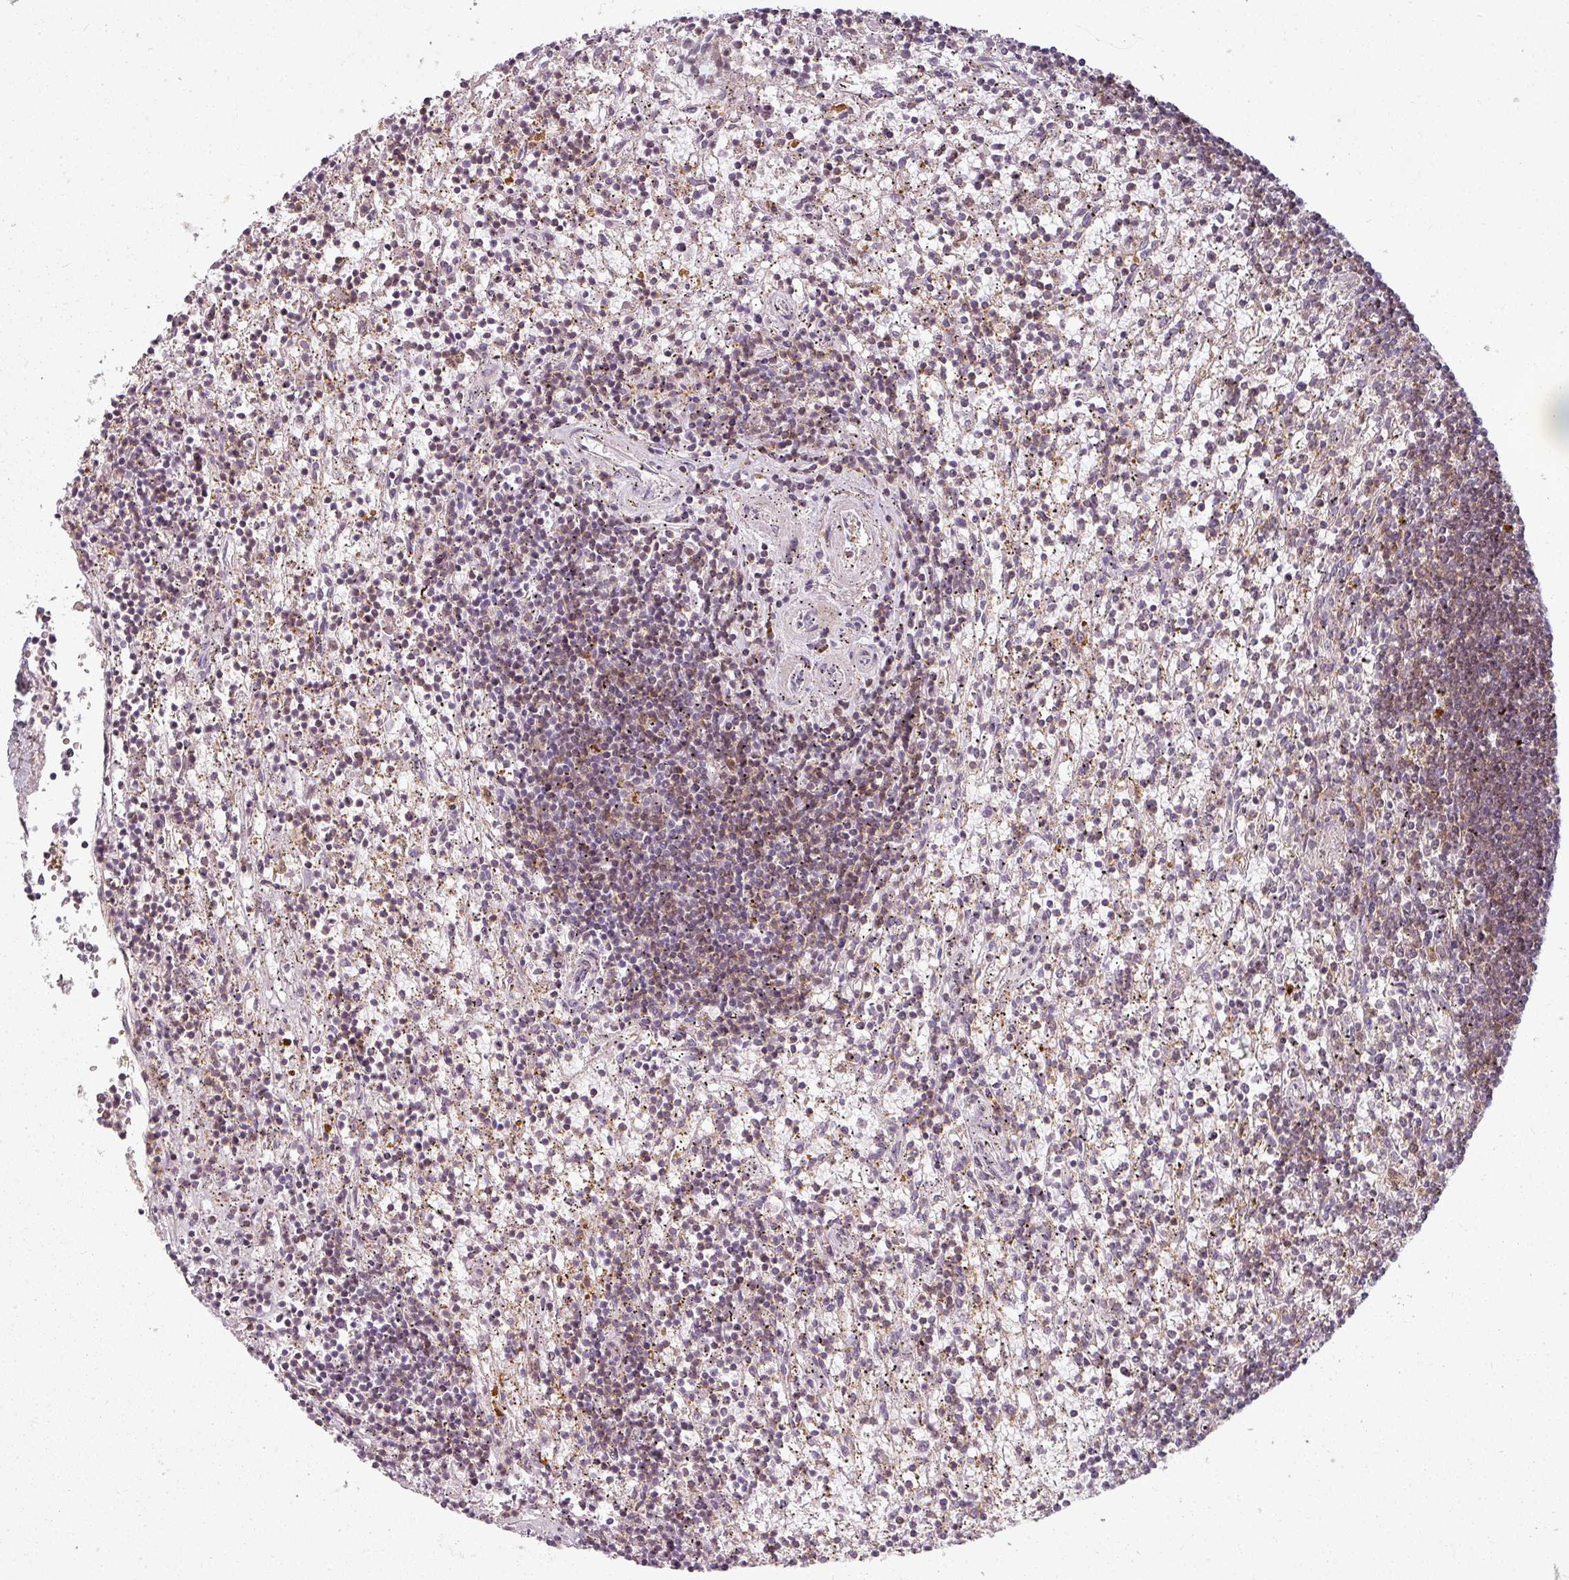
{"staining": {"intensity": "weak", "quantity": "25%-75%", "location": "cytoplasmic/membranous"}, "tissue": "lymphoma", "cell_type": "Tumor cells", "image_type": "cancer", "snomed": [{"axis": "morphology", "description": "Malignant lymphoma, non-Hodgkin's type, Low grade"}, {"axis": "topography", "description": "Spleen"}], "caption": "The micrograph displays staining of low-grade malignant lymphoma, non-Hodgkin's type, revealing weak cytoplasmic/membranous protein positivity (brown color) within tumor cells. Ihc stains the protein in brown and the nuclei are stained blue.", "gene": "CLIC1", "patient": {"sex": "male", "age": 76}}